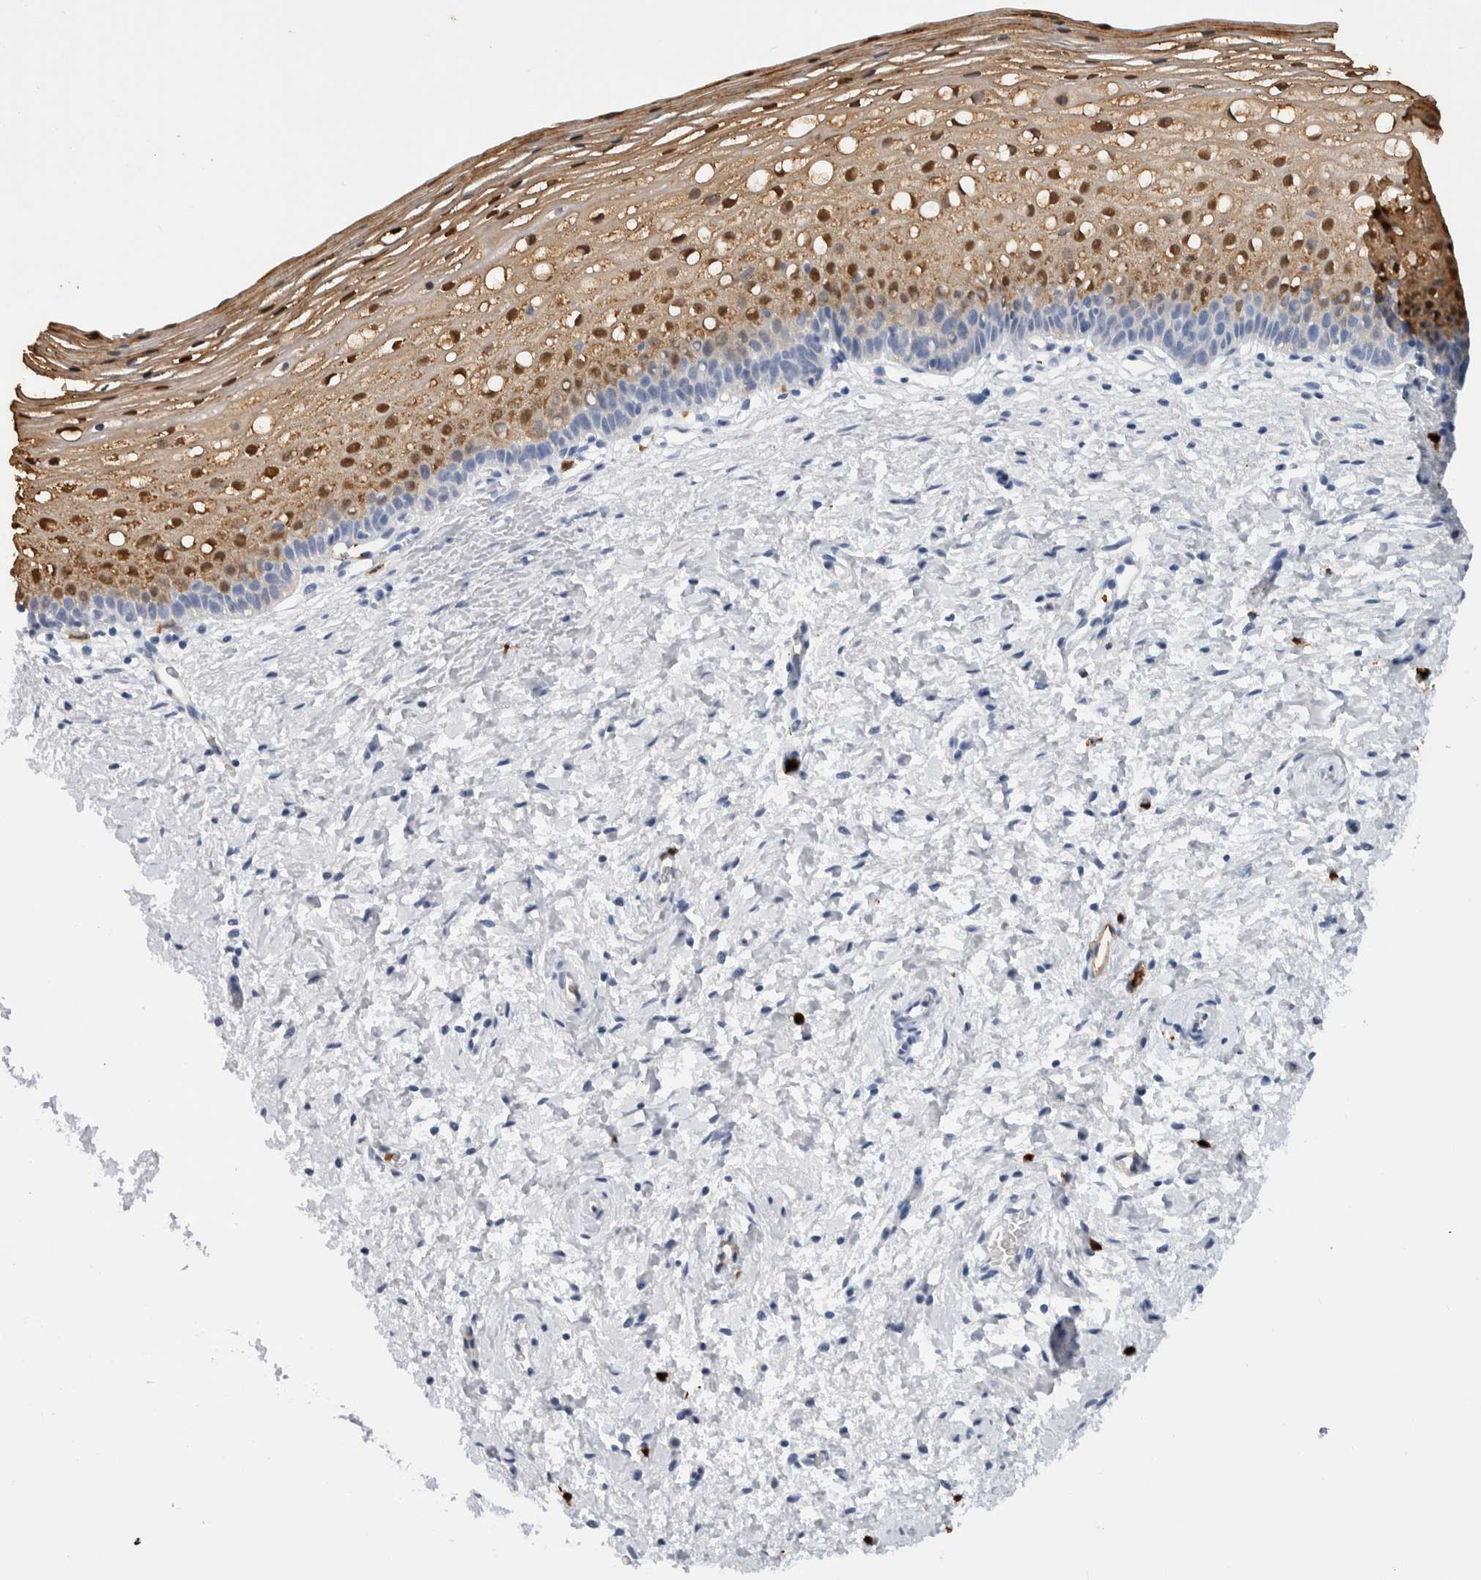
{"staining": {"intensity": "negative", "quantity": "none", "location": "none"}, "tissue": "cervix", "cell_type": "Glandular cells", "image_type": "normal", "snomed": [{"axis": "morphology", "description": "Normal tissue, NOS"}, {"axis": "topography", "description": "Cervix"}], "caption": "The histopathology image shows no staining of glandular cells in benign cervix. (Stains: DAB (3,3'-diaminobenzidine) IHC with hematoxylin counter stain, Microscopy: brightfield microscopy at high magnification).", "gene": "S100A8", "patient": {"sex": "female", "age": 72}}